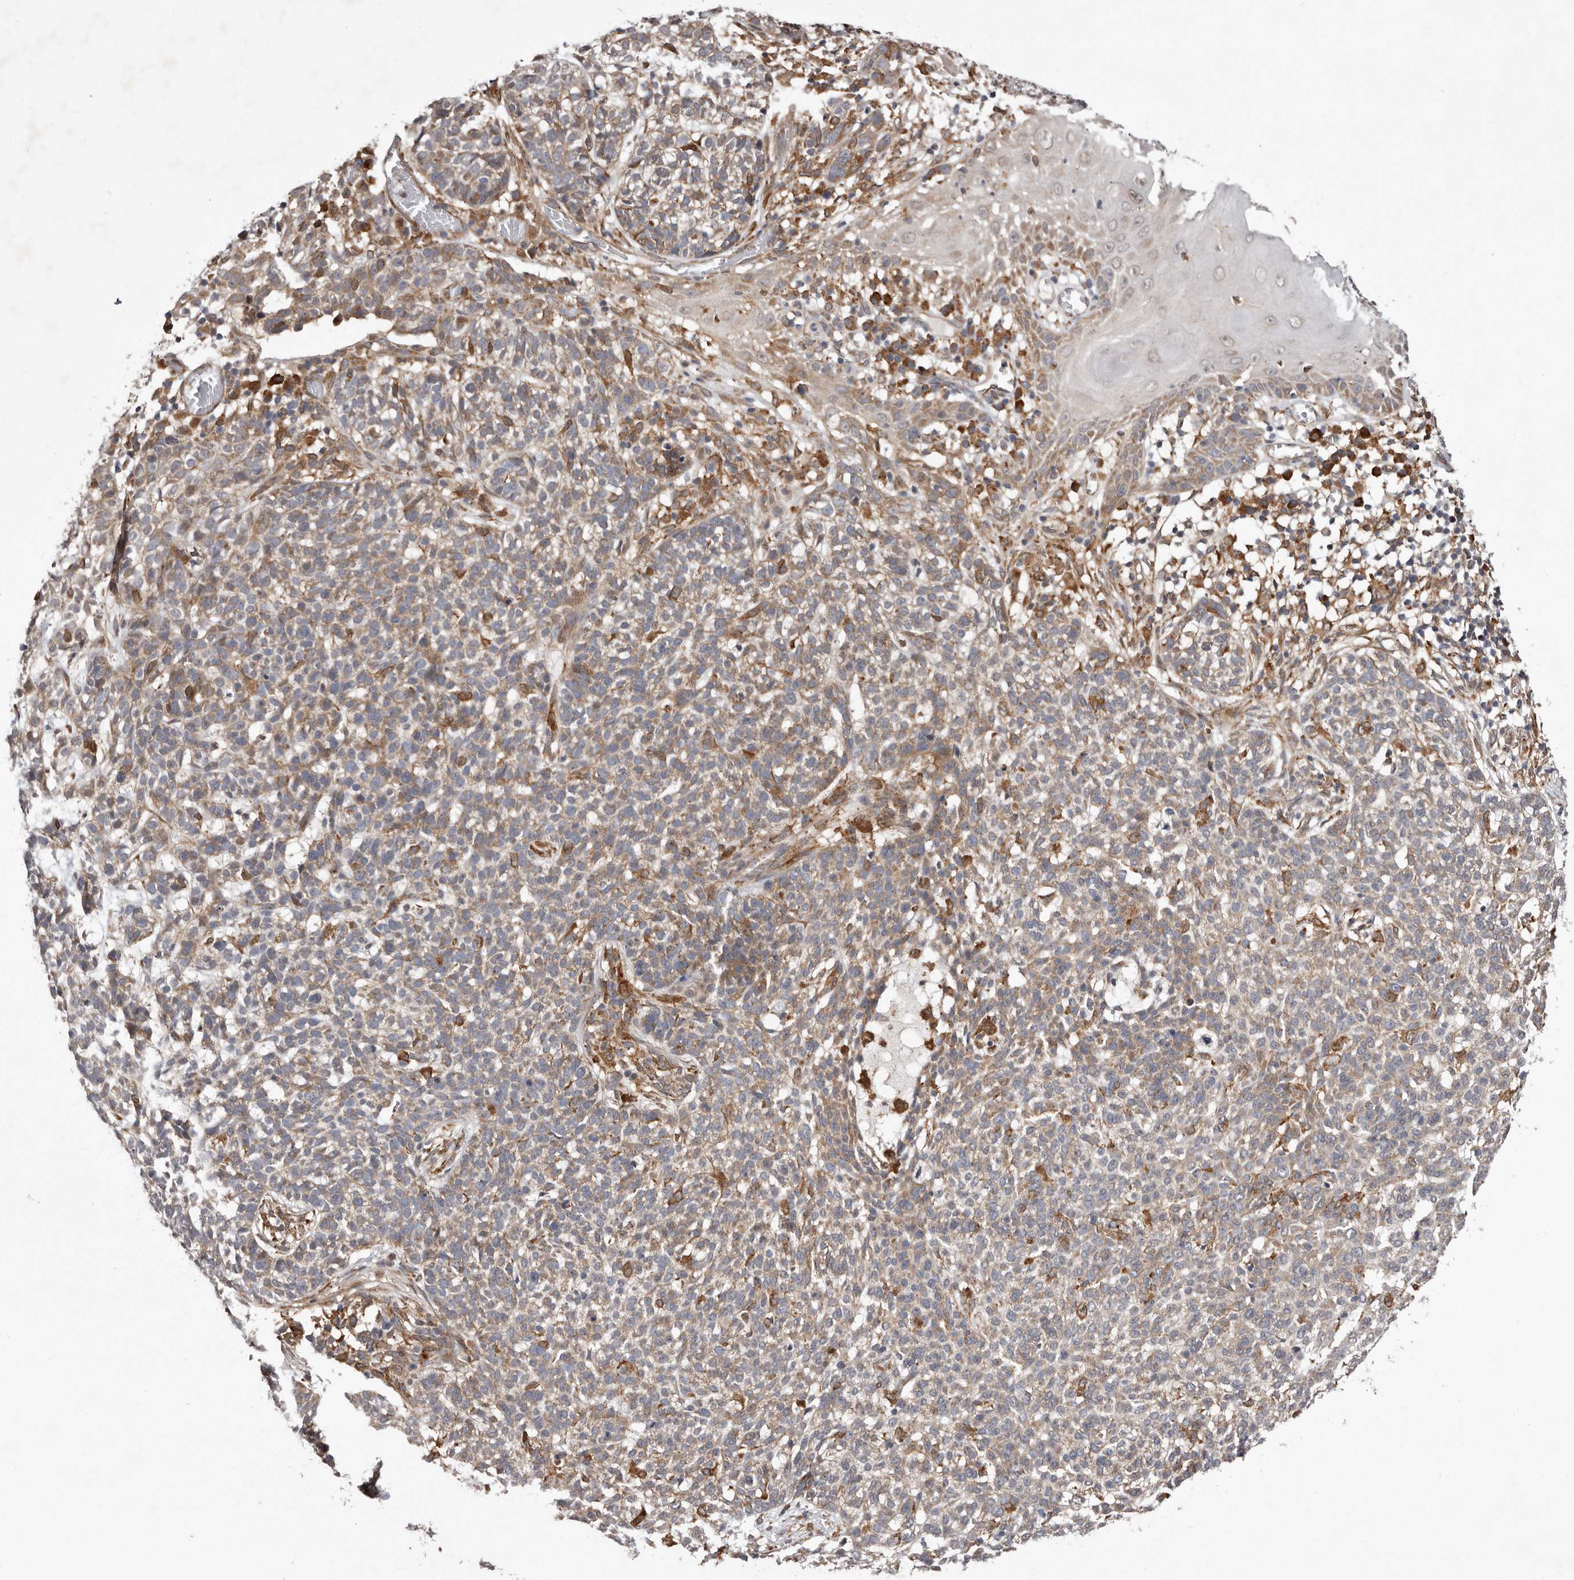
{"staining": {"intensity": "weak", "quantity": "25%-75%", "location": "cytoplasmic/membranous"}, "tissue": "skin cancer", "cell_type": "Tumor cells", "image_type": "cancer", "snomed": [{"axis": "morphology", "description": "Basal cell carcinoma"}, {"axis": "topography", "description": "Skin"}], "caption": "Immunohistochemistry (IHC) micrograph of human skin cancer stained for a protein (brown), which displays low levels of weak cytoplasmic/membranous expression in about 25%-75% of tumor cells.", "gene": "RRM2B", "patient": {"sex": "male", "age": 85}}